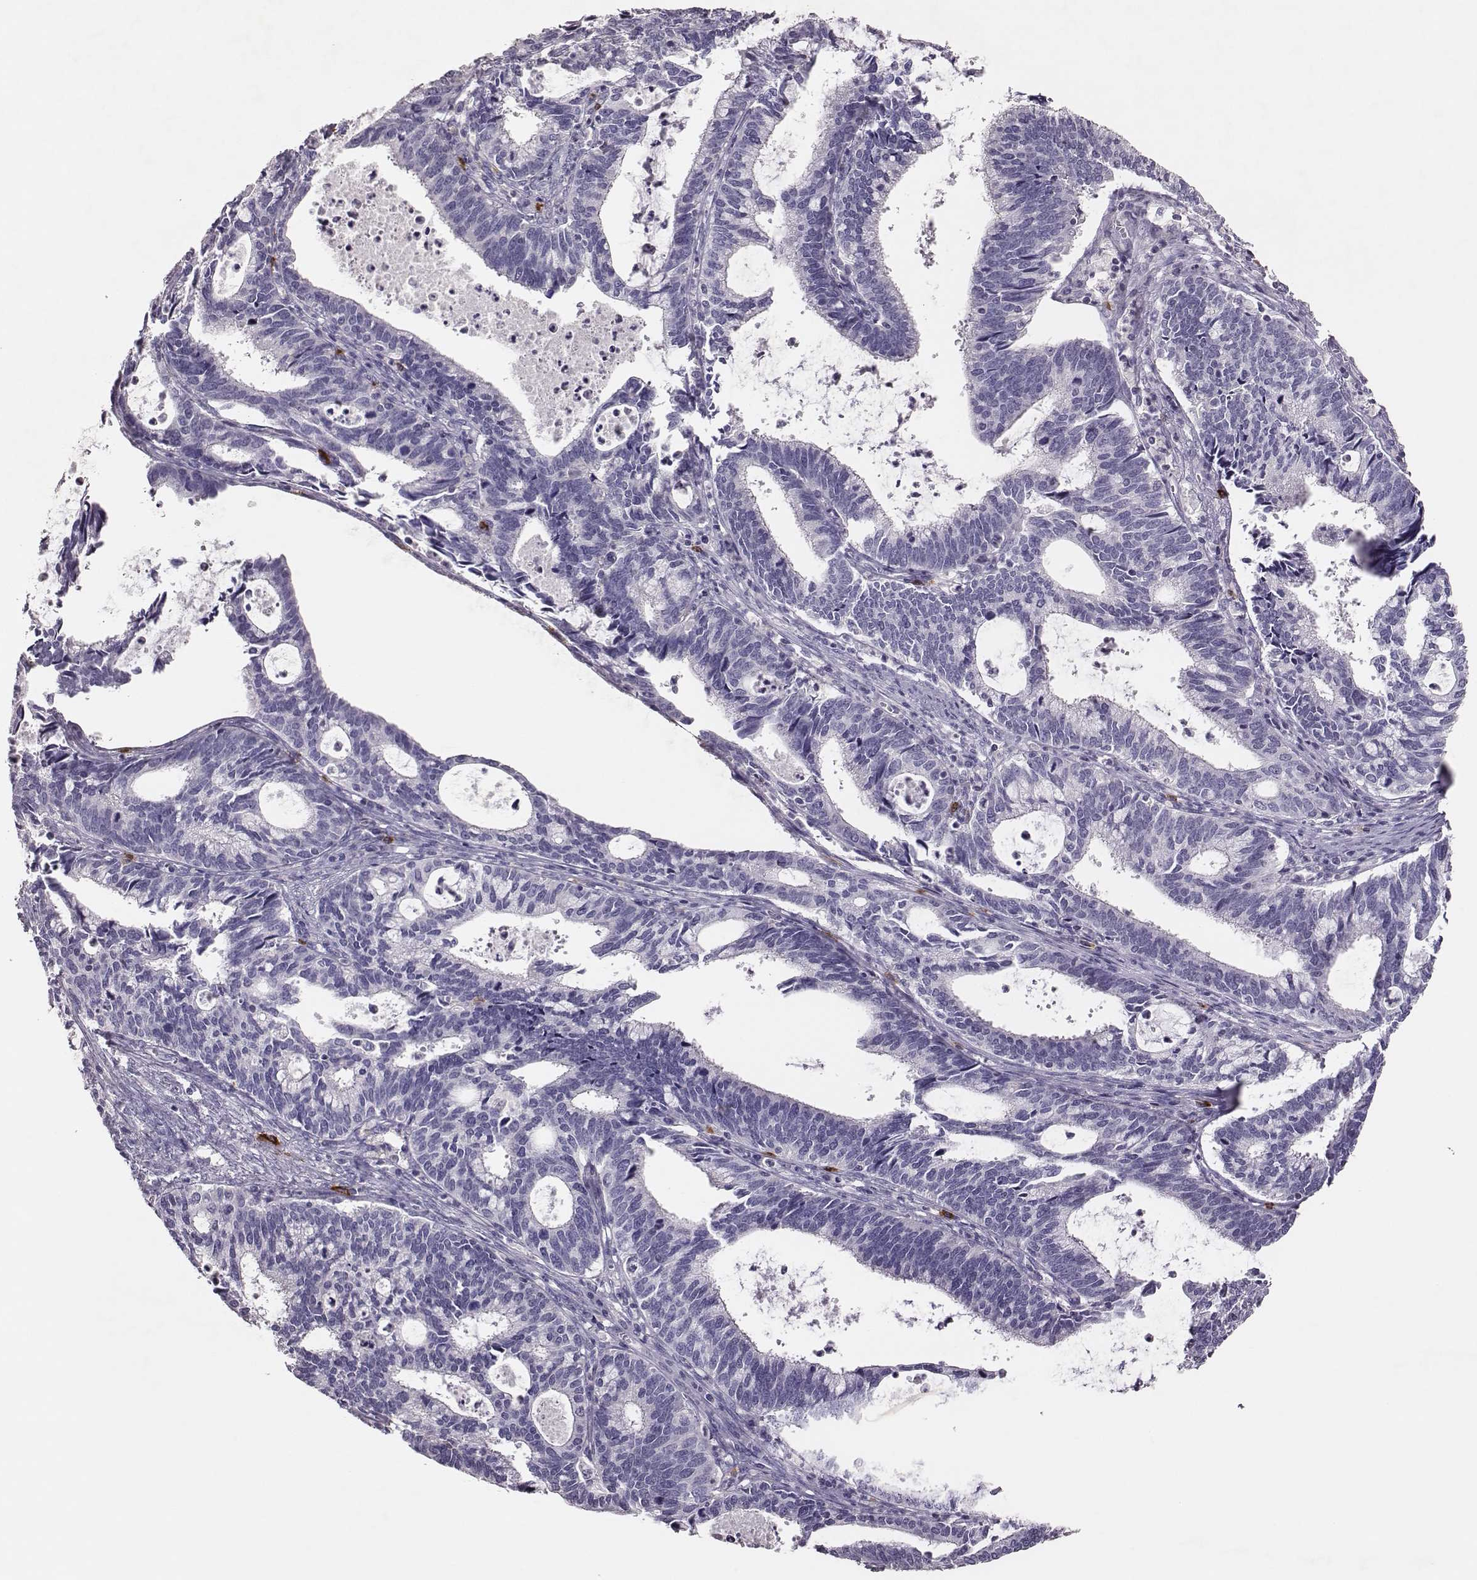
{"staining": {"intensity": "negative", "quantity": "none", "location": "none"}, "tissue": "cervical cancer", "cell_type": "Tumor cells", "image_type": "cancer", "snomed": [{"axis": "morphology", "description": "Adenocarcinoma, NOS"}, {"axis": "topography", "description": "Cervix"}], "caption": "This image is of cervical adenocarcinoma stained with IHC to label a protein in brown with the nuclei are counter-stained blue. There is no positivity in tumor cells. The staining was performed using DAB (3,3'-diaminobenzidine) to visualize the protein expression in brown, while the nuclei were stained in blue with hematoxylin (Magnification: 20x).", "gene": "P2RY10", "patient": {"sex": "female", "age": 42}}